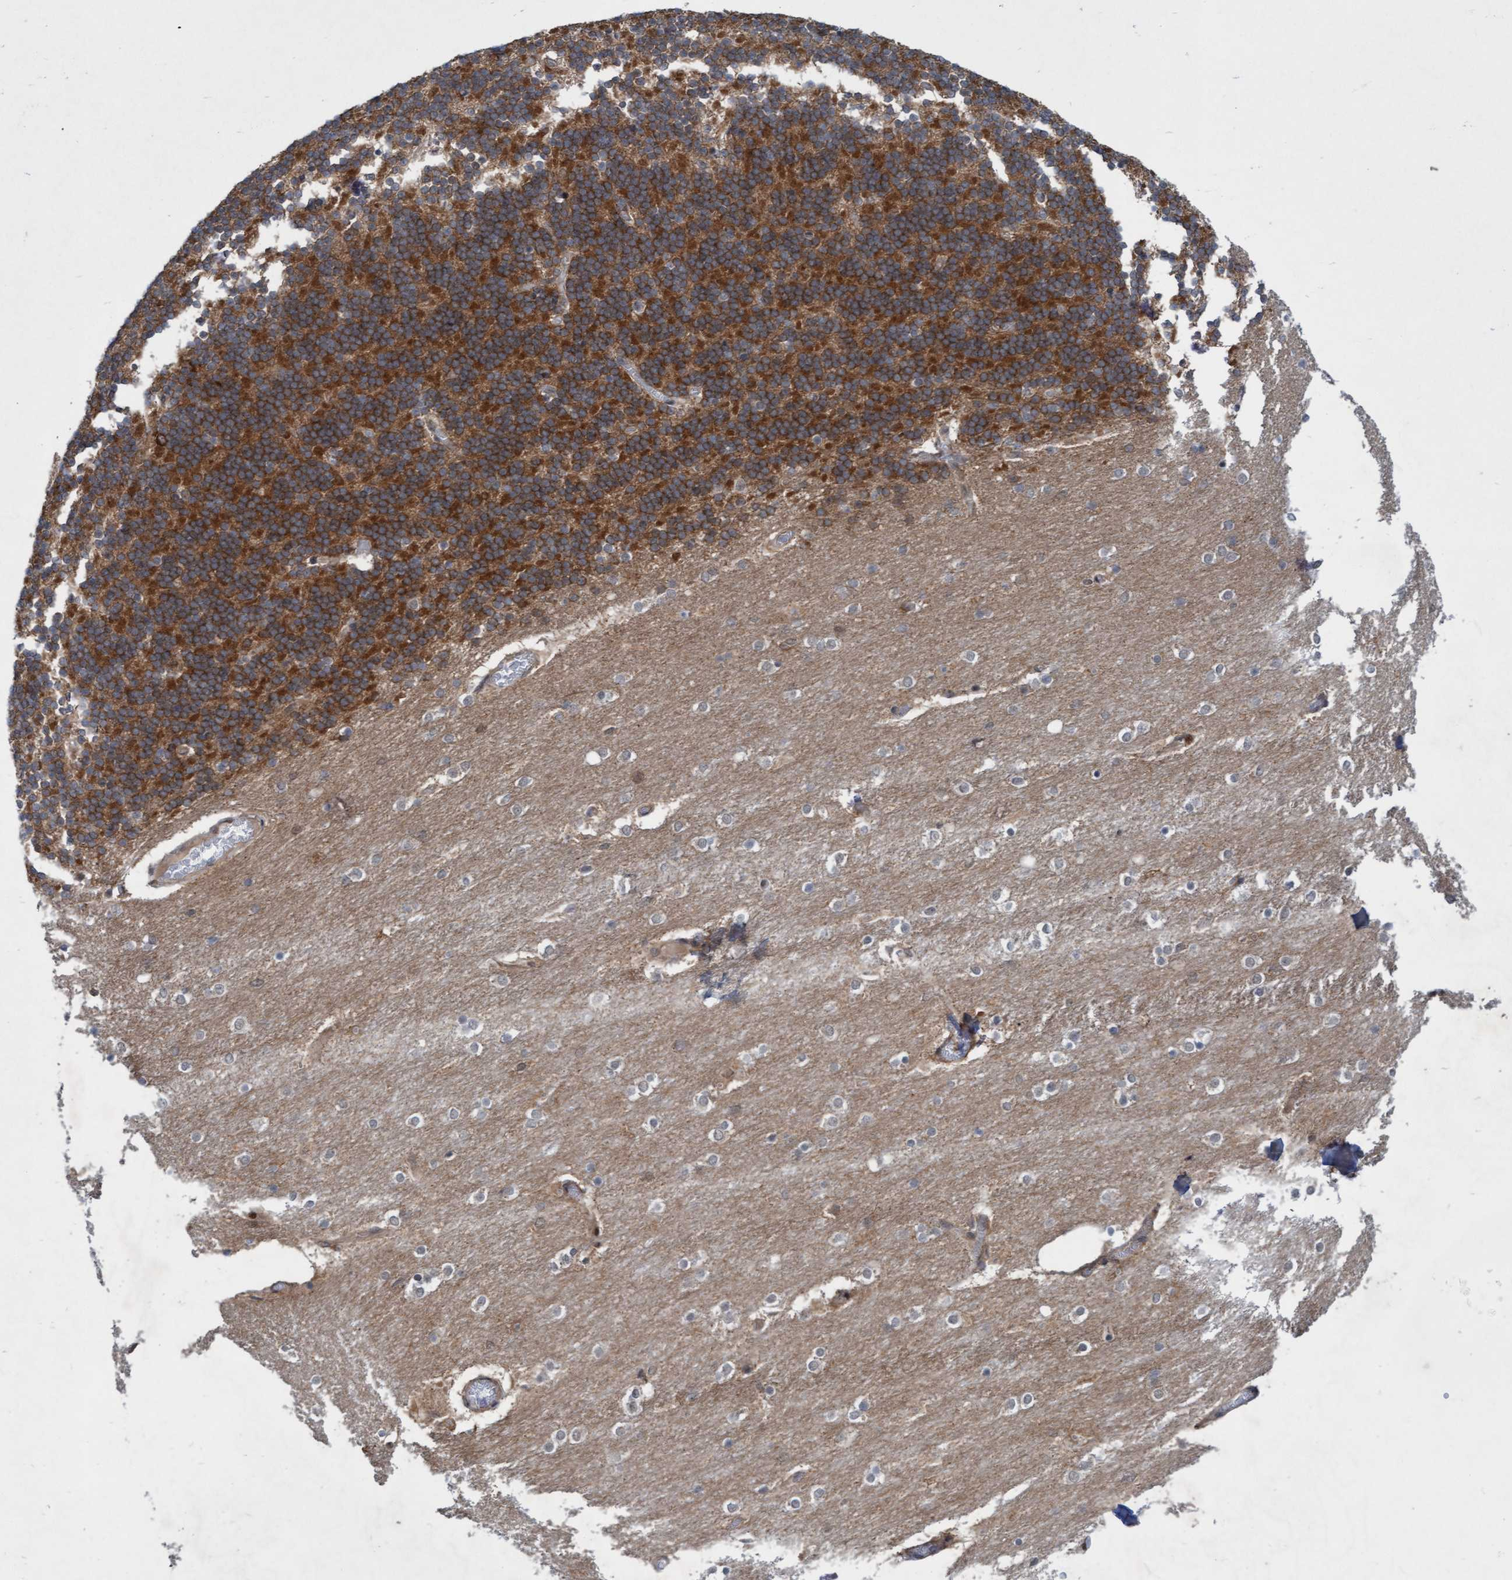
{"staining": {"intensity": "strong", "quantity": "25%-75%", "location": "cytoplasmic/membranous"}, "tissue": "cerebellum", "cell_type": "Cells in granular layer", "image_type": "normal", "snomed": [{"axis": "morphology", "description": "Normal tissue, NOS"}, {"axis": "topography", "description": "Cerebellum"}], "caption": "Cells in granular layer reveal strong cytoplasmic/membranous positivity in about 25%-75% of cells in unremarkable cerebellum.", "gene": "RAP1GAP2", "patient": {"sex": "female", "age": 54}}